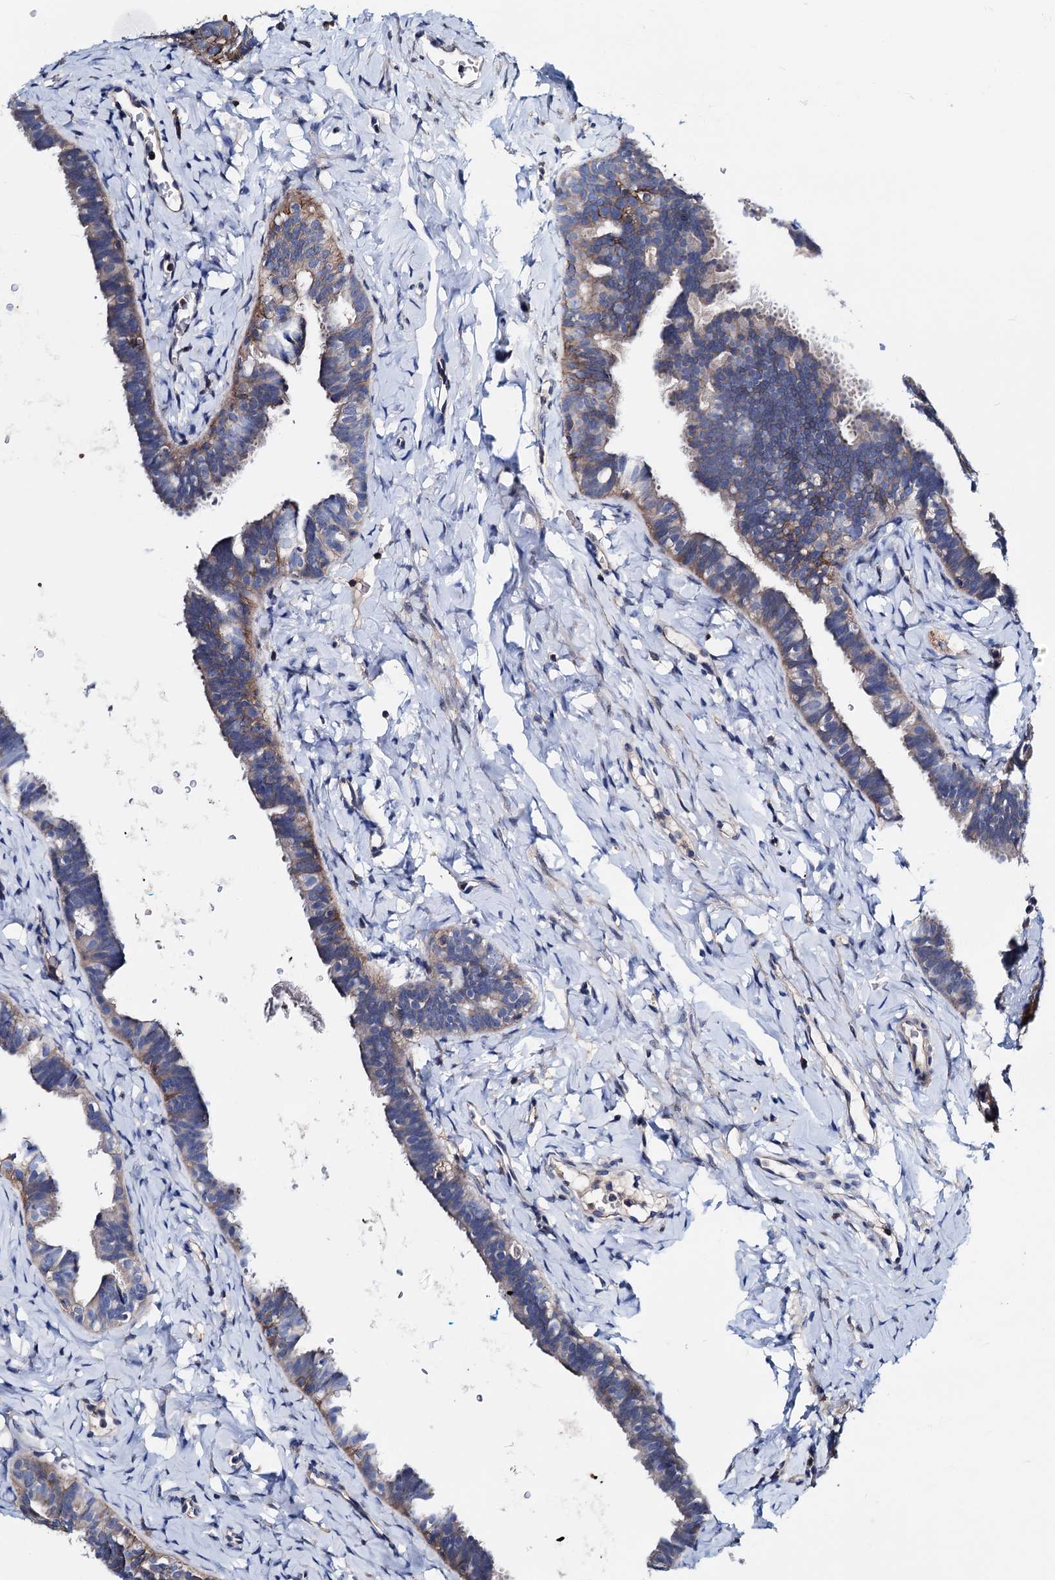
{"staining": {"intensity": "moderate", "quantity": "<25%", "location": "cytoplasmic/membranous"}, "tissue": "fallopian tube", "cell_type": "Glandular cells", "image_type": "normal", "snomed": [{"axis": "morphology", "description": "Normal tissue, NOS"}, {"axis": "topography", "description": "Fallopian tube"}], "caption": "A histopathology image of human fallopian tube stained for a protein demonstrates moderate cytoplasmic/membranous brown staining in glandular cells. (Brightfield microscopy of DAB IHC at high magnification).", "gene": "GCOM1", "patient": {"sex": "female", "age": 65}}